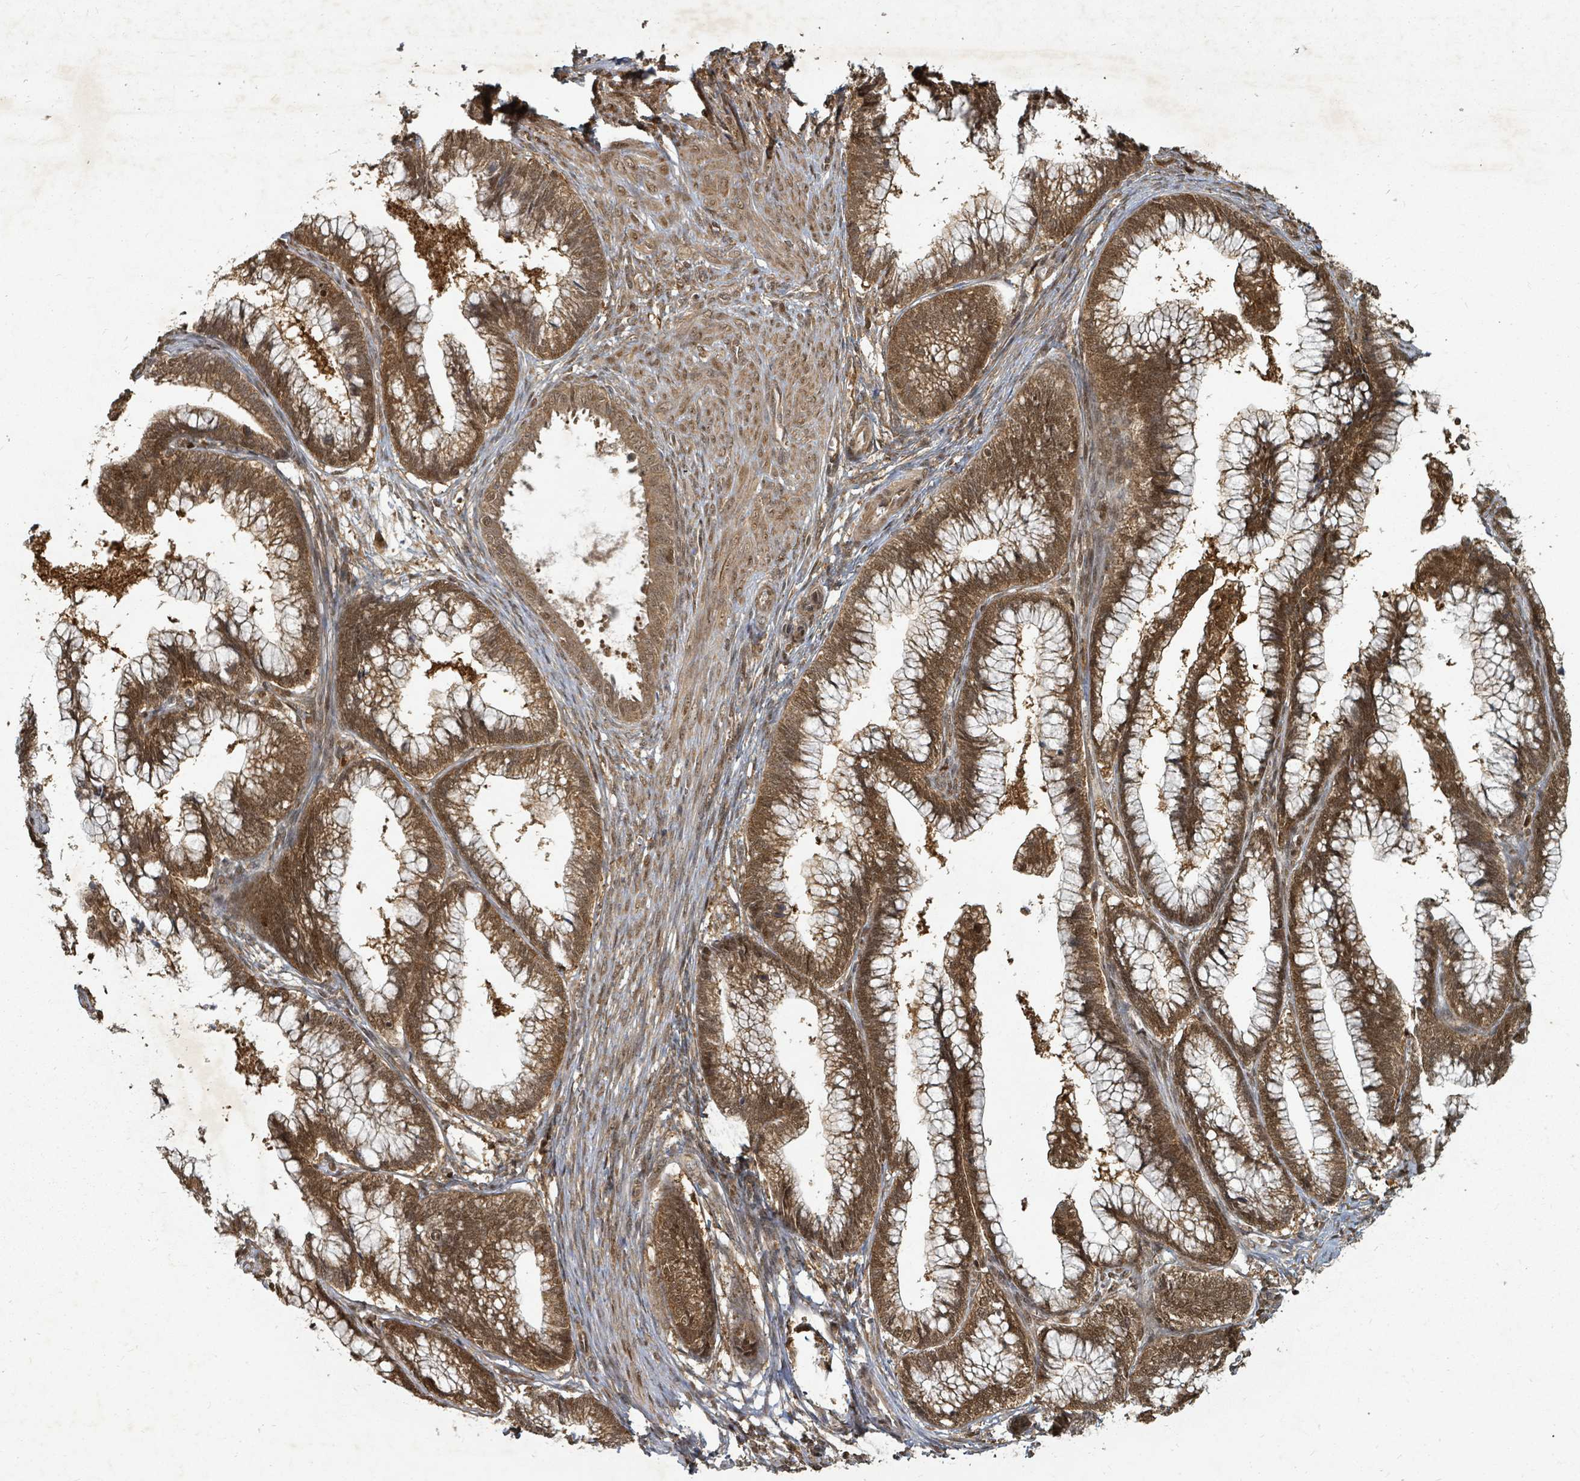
{"staining": {"intensity": "moderate", "quantity": ">75%", "location": "cytoplasmic/membranous,nuclear"}, "tissue": "cervical cancer", "cell_type": "Tumor cells", "image_type": "cancer", "snomed": [{"axis": "morphology", "description": "Adenocarcinoma, NOS"}, {"axis": "topography", "description": "Cervix"}], "caption": "The immunohistochemical stain highlights moderate cytoplasmic/membranous and nuclear positivity in tumor cells of cervical cancer (adenocarcinoma) tissue.", "gene": "KDM4E", "patient": {"sex": "female", "age": 44}}